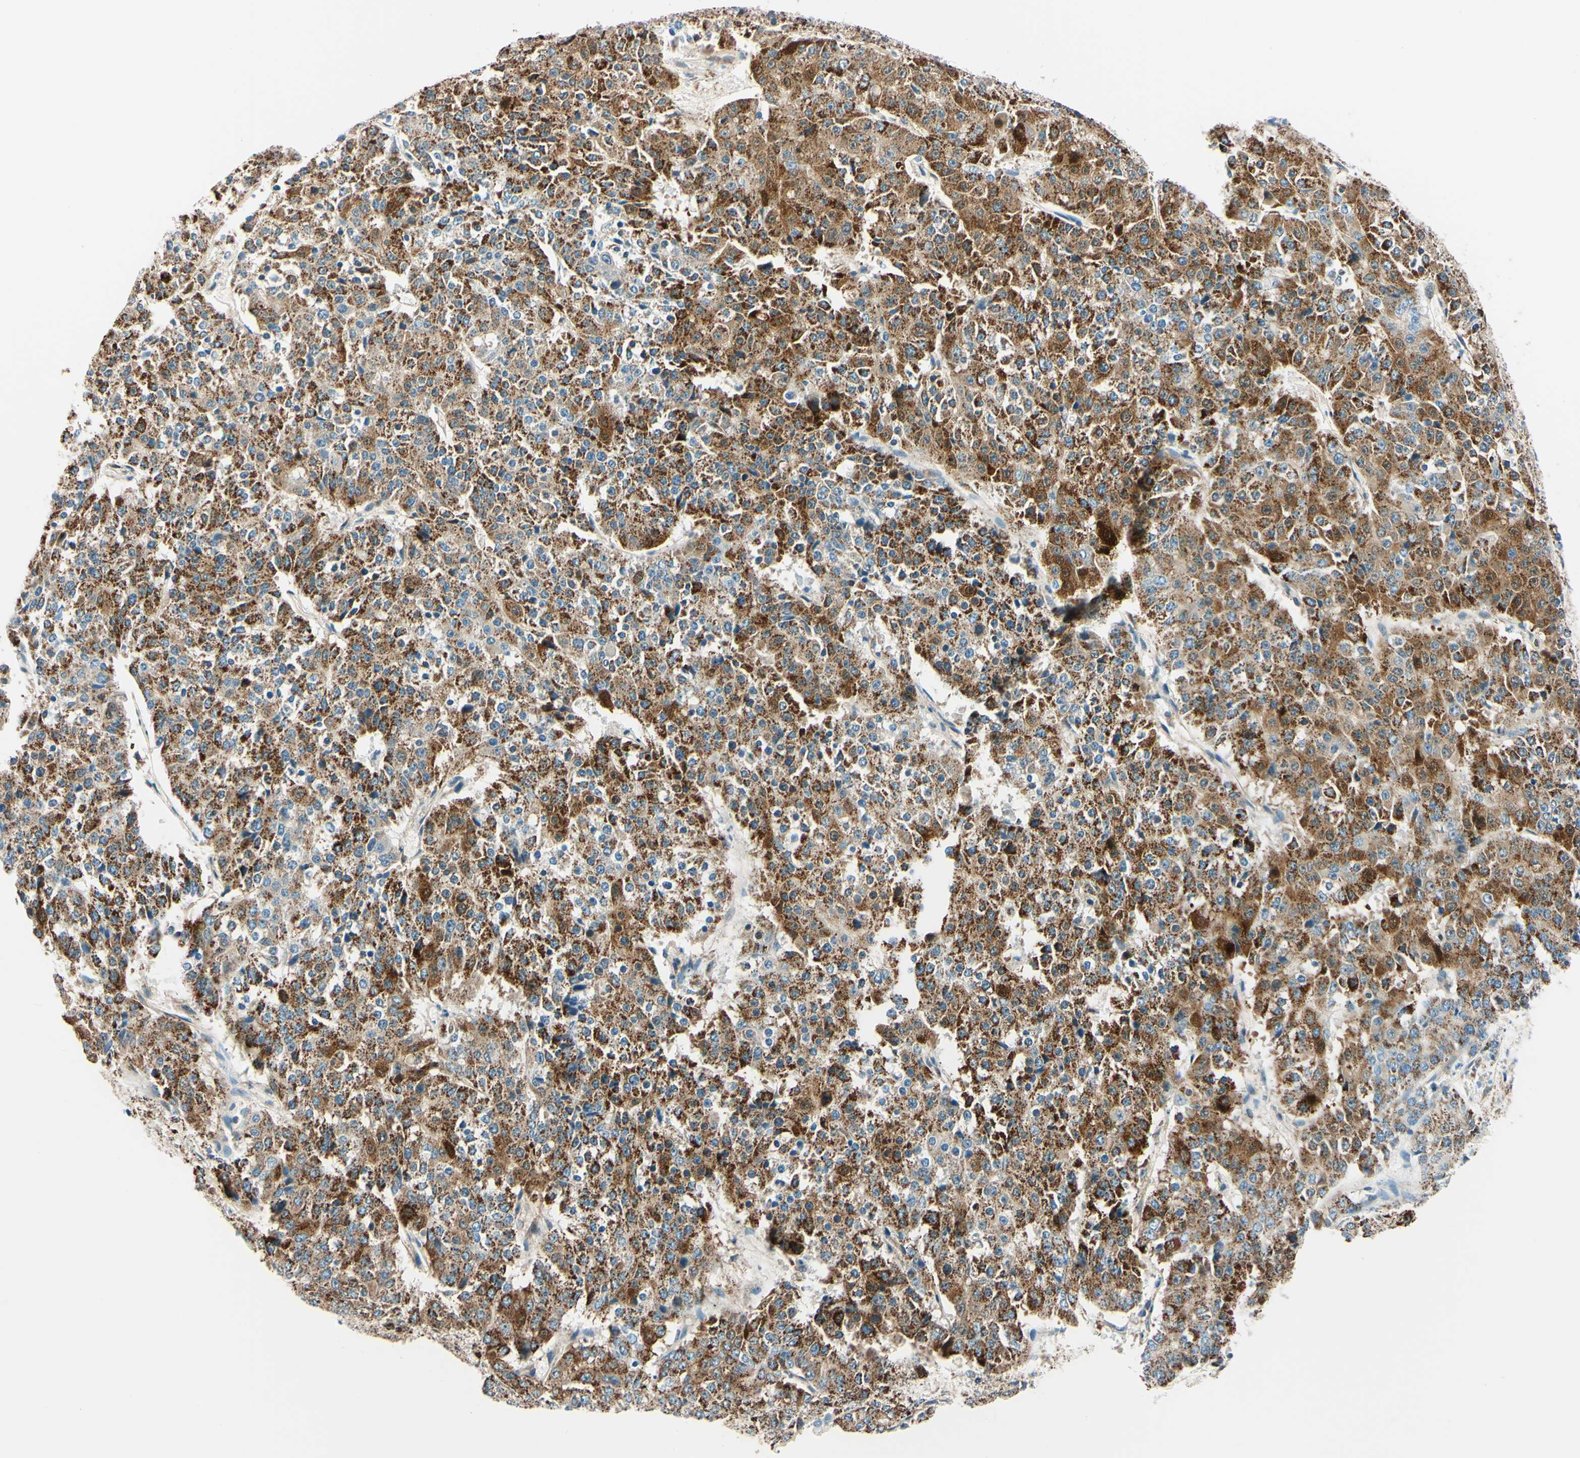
{"staining": {"intensity": "strong", "quantity": ">75%", "location": "cytoplasmic/membranous"}, "tissue": "pancreatic cancer", "cell_type": "Tumor cells", "image_type": "cancer", "snomed": [{"axis": "morphology", "description": "Adenocarcinoma, NOS"}, {"axis": "topography", "description": "Pancreas"}], "caption": "Protein positivity by immunohistochemistry (IHC) demonstrates strong cytoplasmic/membranous expression in approximately >75% of tumor cells in pancreatic cancer (adenocarcinoma). (DAB IHC, brown staining for protein, blue staining for nuclei).", "gene": "TAOK2", "patient": {"sex": "male", "age": 50}}